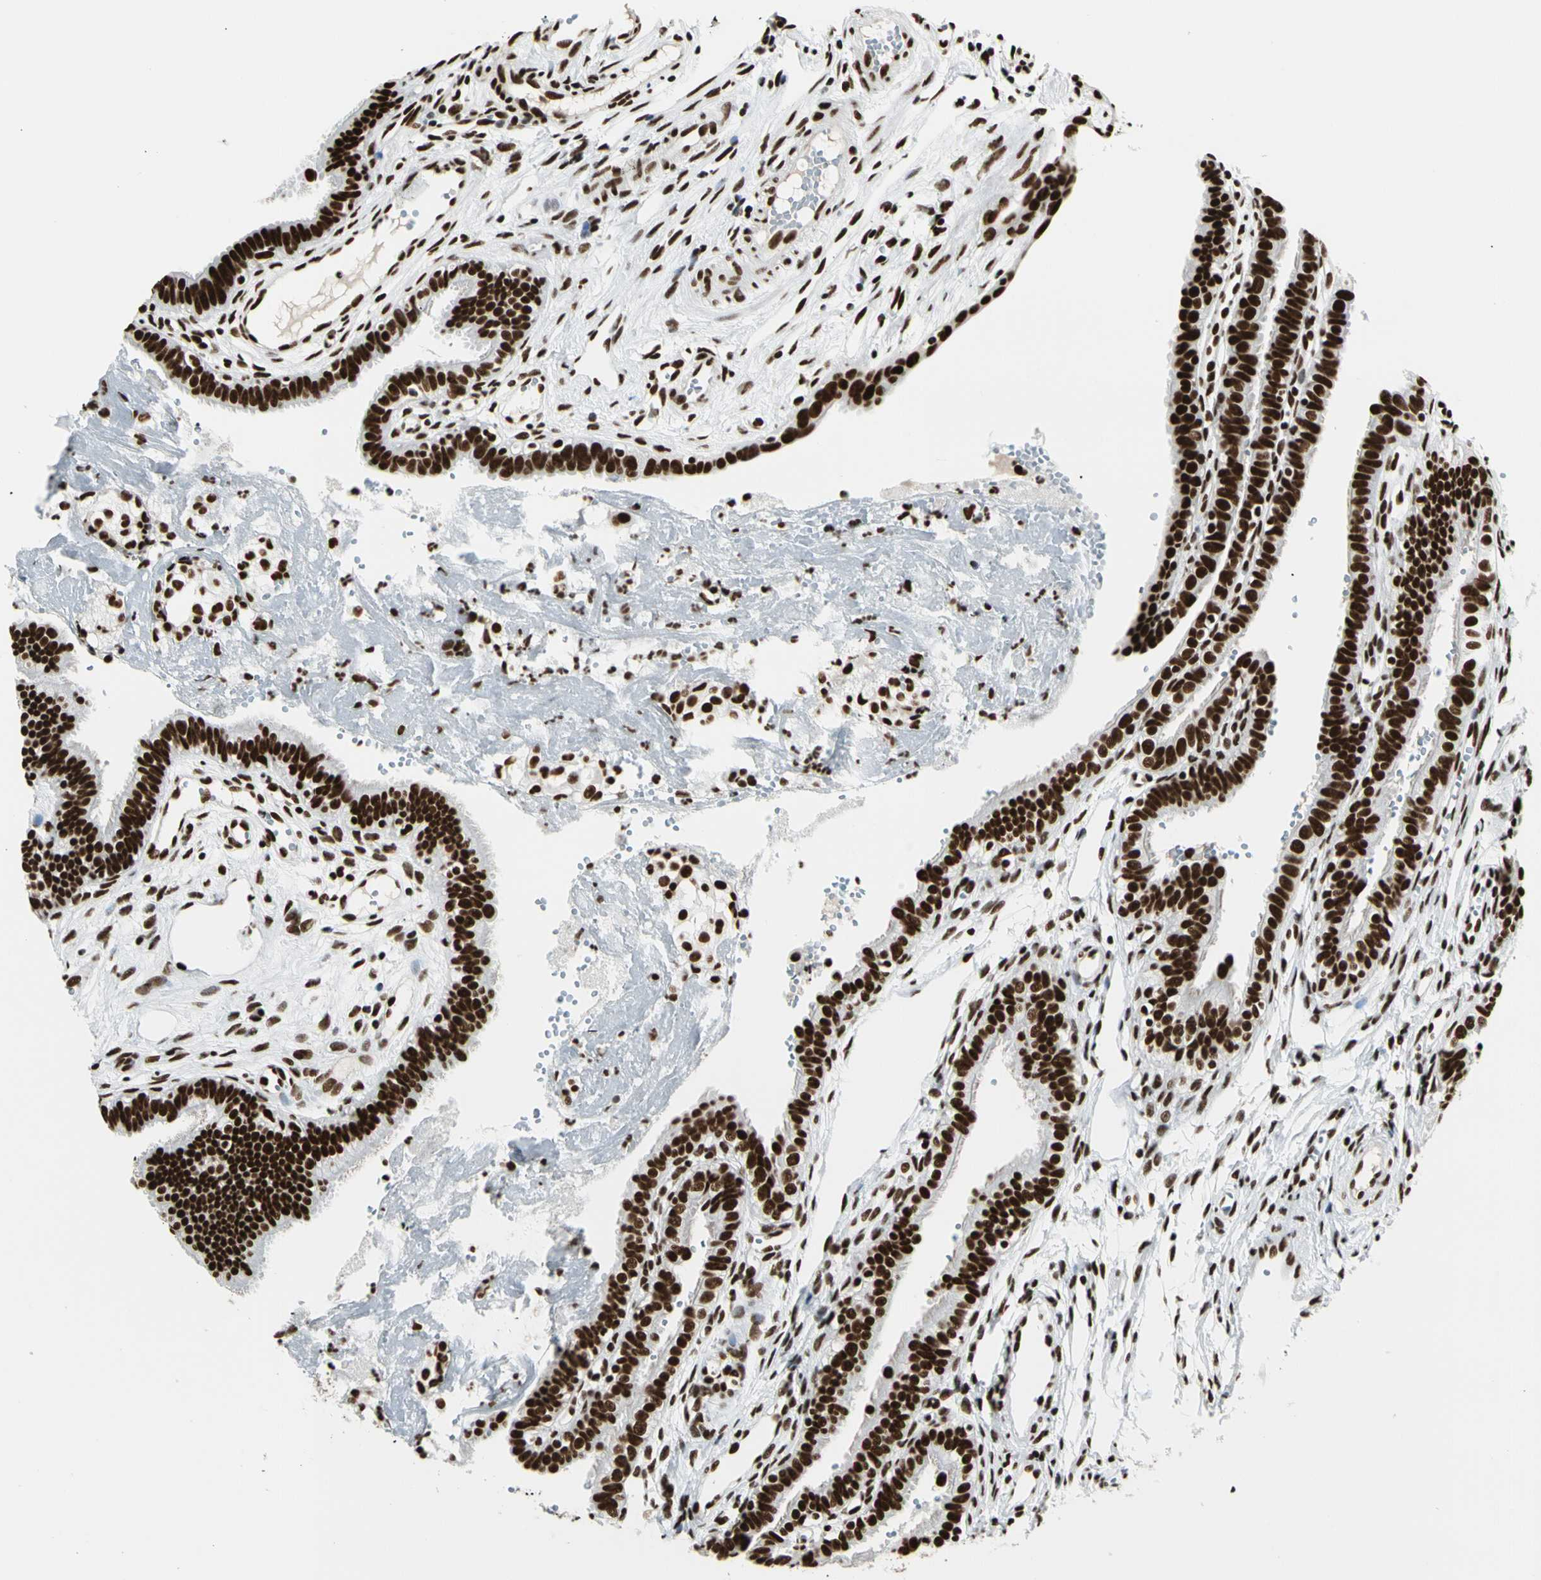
{"staining": {"intensity": "strong", "quantity": ">75%", "location": "nuclear"}, "tissue": "fallopian tube", "cell_type": "Glandular cells", "image_type": "normal", "snomed": [{"axis": "morphology", "description": "Normal tissue, NOS"}, {"axis": "topography", "description": "Fallopian tube"}, {"axis": "topography", "description": "Placenta"}], "caption": "Immunohistochemical staining of unremarkable human fallopian tube demonstrates strong nuclear protein positivity in about >75% of glandular cells.", "gene": "CCAR1", "patient": {"sex": "female", "age": 34}}